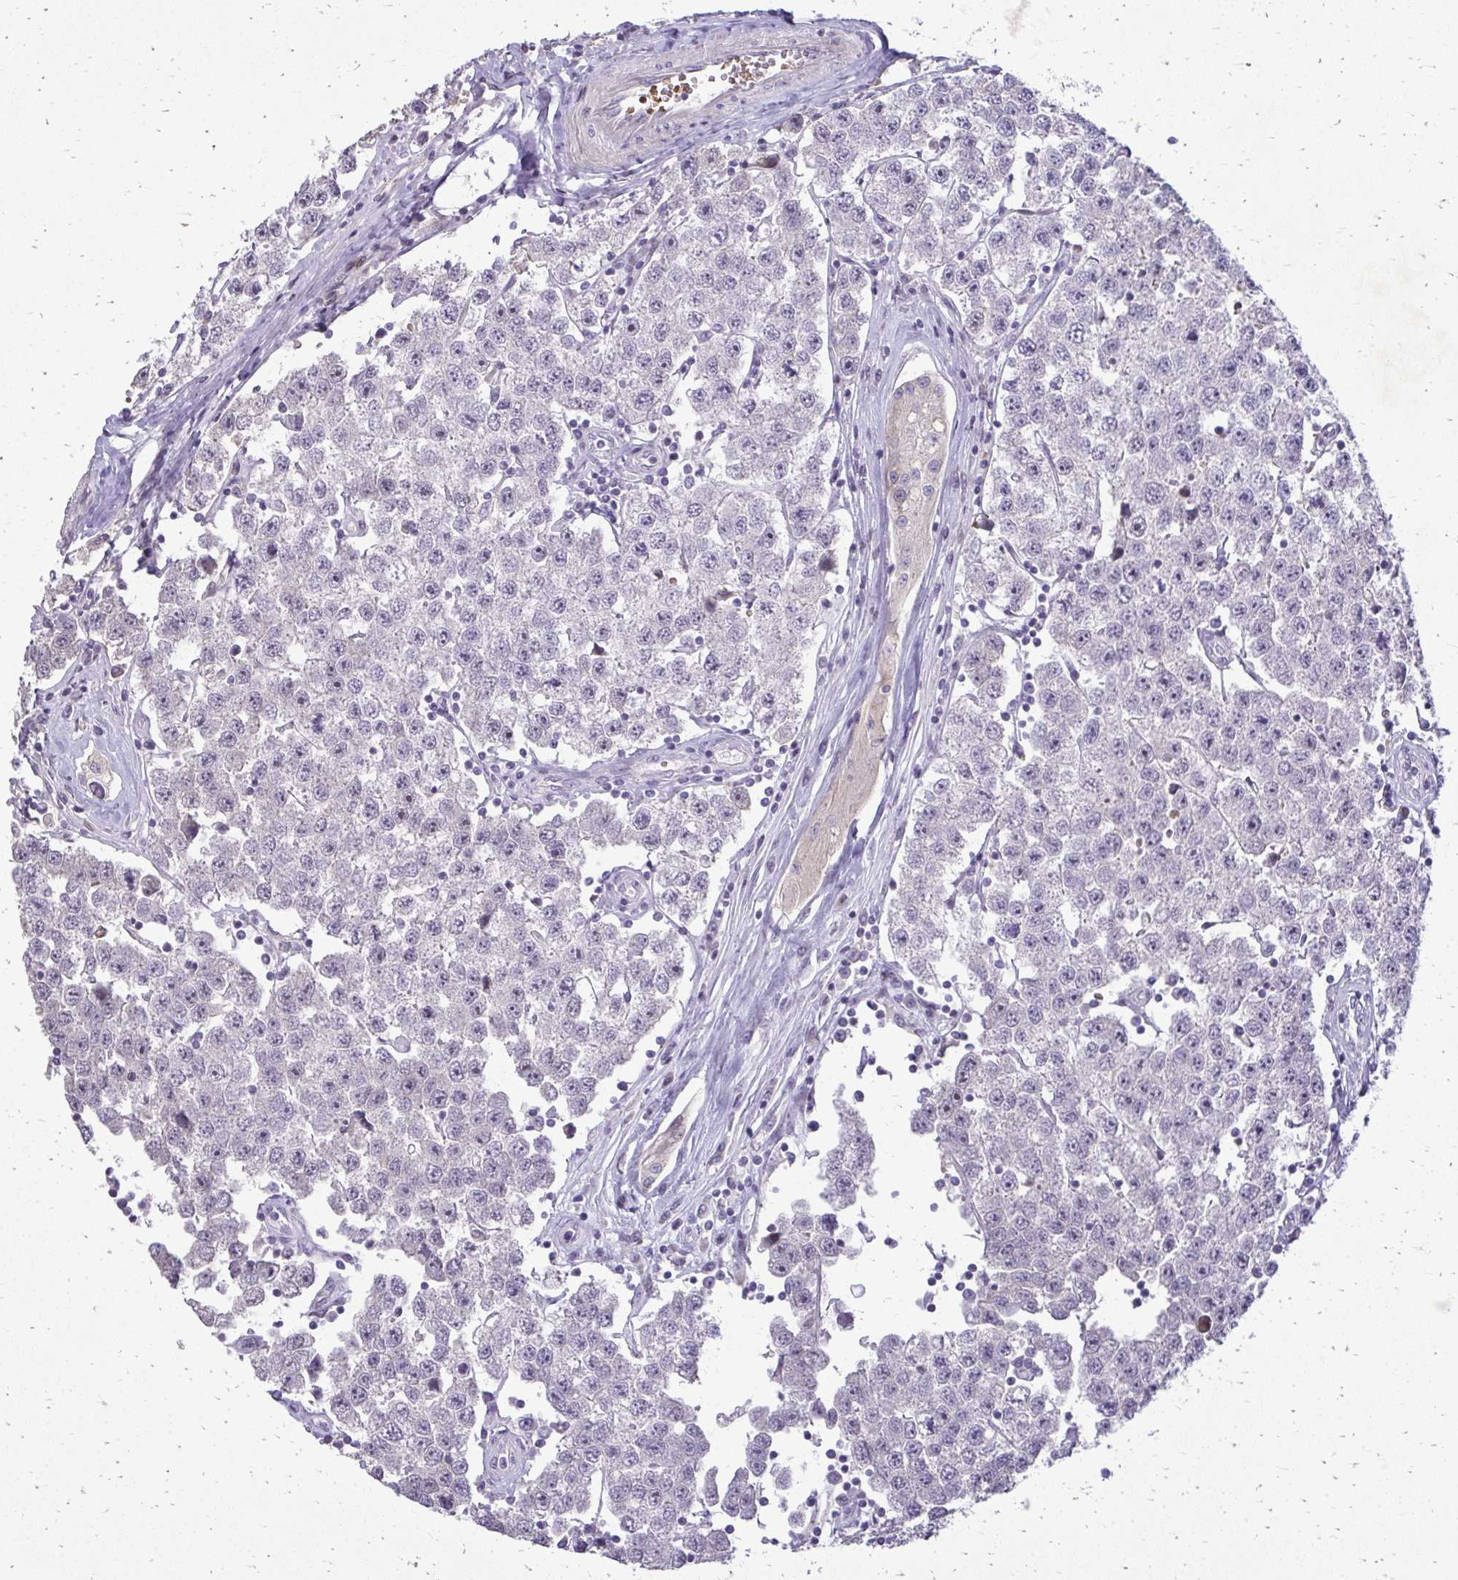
{"staining": {"intensity": "negative", "quantity": "none", "location": "none"}, "tissue": "testis cancer", "cell_type": "Tumor cells", "image_type": "cancer", "snomed": [{"axis": "morphology", "description": "Seminoma, NOS"}, {"axis": "topography", "description": "Testis"}], "caption": "Protein analysis of seminoma (testis) shows no significant positivity in tumor cells.", "gene": "DLX4", "patient": {"sex": "male", "age": 34}}